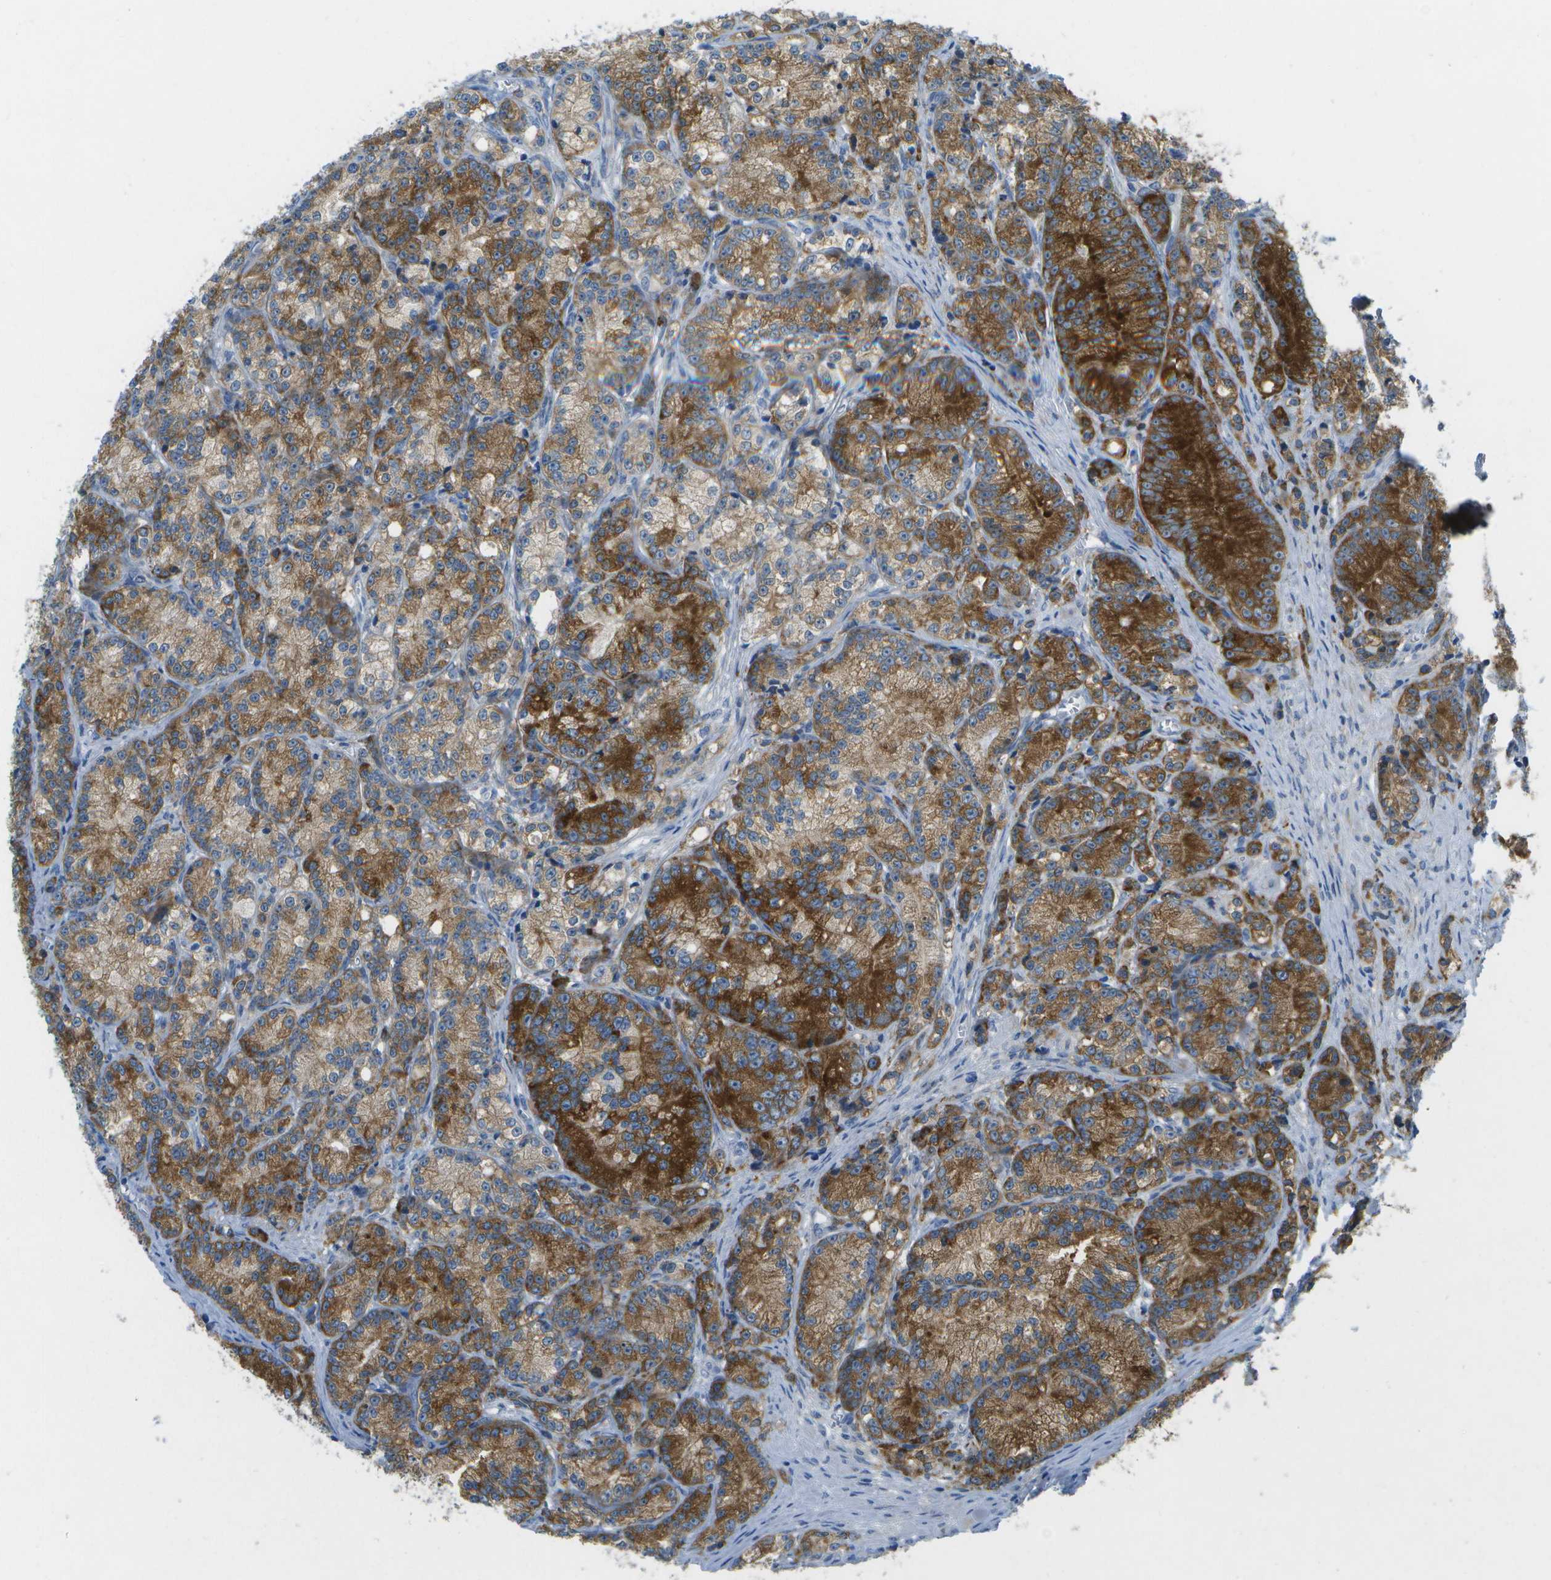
{"staining": {"intensity": "strong", "quantity": ">75%", "location": "cytoplasmic/membranous"}, "tissue": "prostate cancer", "cell_type": "Tumor cells", "image_type": "cancer", "snomed": [{"axis": "morphology", "description": "Adenocarcinoma, Low grade"}, {"axis": "topography", "description": "Prostate"}], "caption": "Human low-grade adenocarcinoma (prostate) stained for a protein (brown) shows strong cytoplasmic/membranous positive expression in approximately >75% of tumor cells.", "gene": "WNK2", "patient": {"sex": "male", "age": 89}}